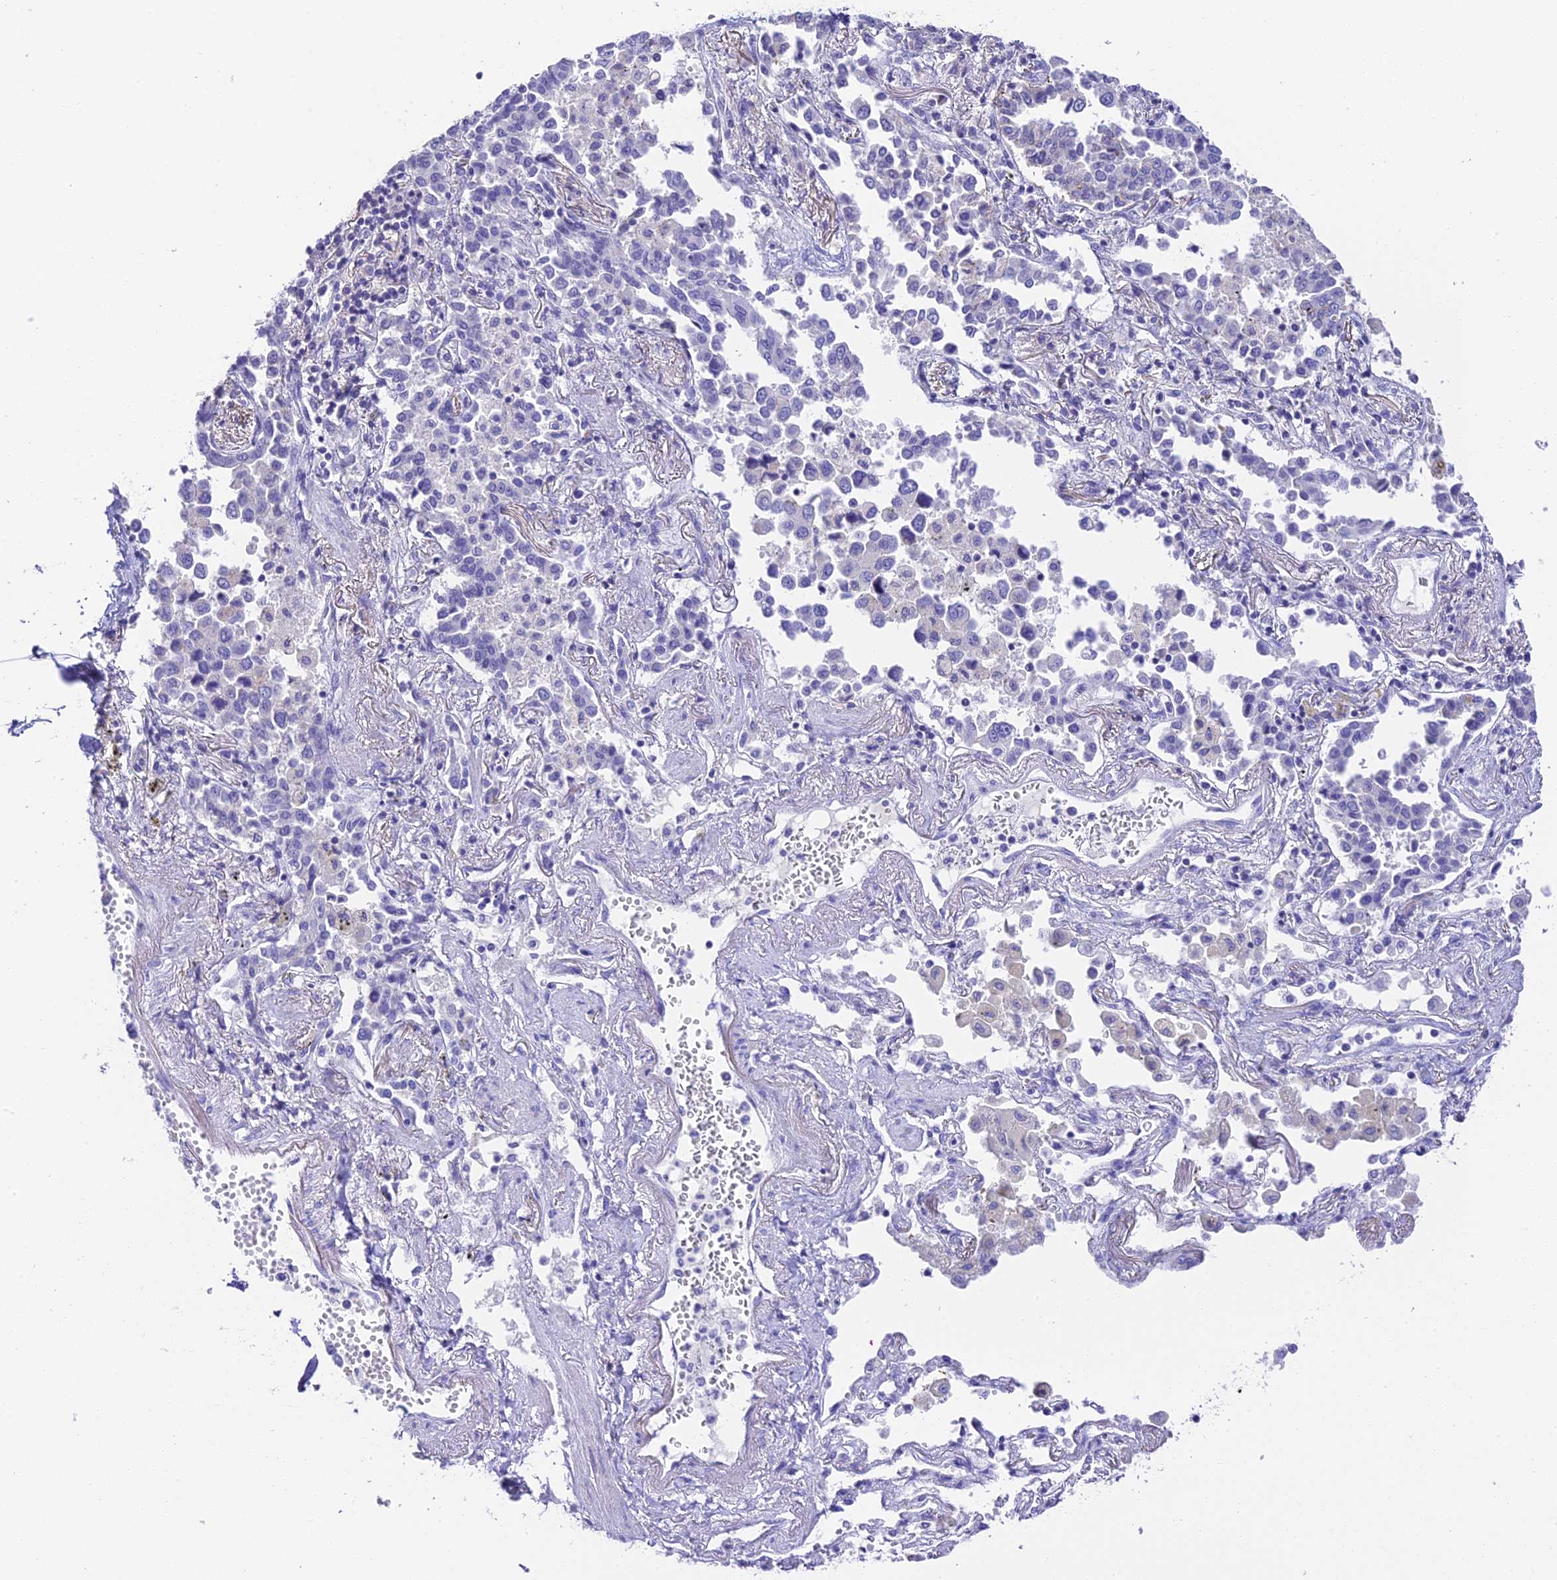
{"staining": {"intensity": "moderate", "quantity": "<25%", "location": "cytoplasmic/membranous"}, "tissue": "lung cancer", "cell_type": "Tumor cells", "image_type": "cancer", "snomed": [{"axis": "morphology", "description": "Adenocarcinoma, NOS"}, {"axis": "topography", "description": "Lung"}], "caption": "Immunohistochemical staining of lung cancer (adenocarcinoma) displays low levels of moderate cytoplasmic/membranous protein expression in about <25% of tumor cells. Nuclei are stained in blue.", "gene": "C12orf29", "patient": {"sex": "male", "age": 67}}